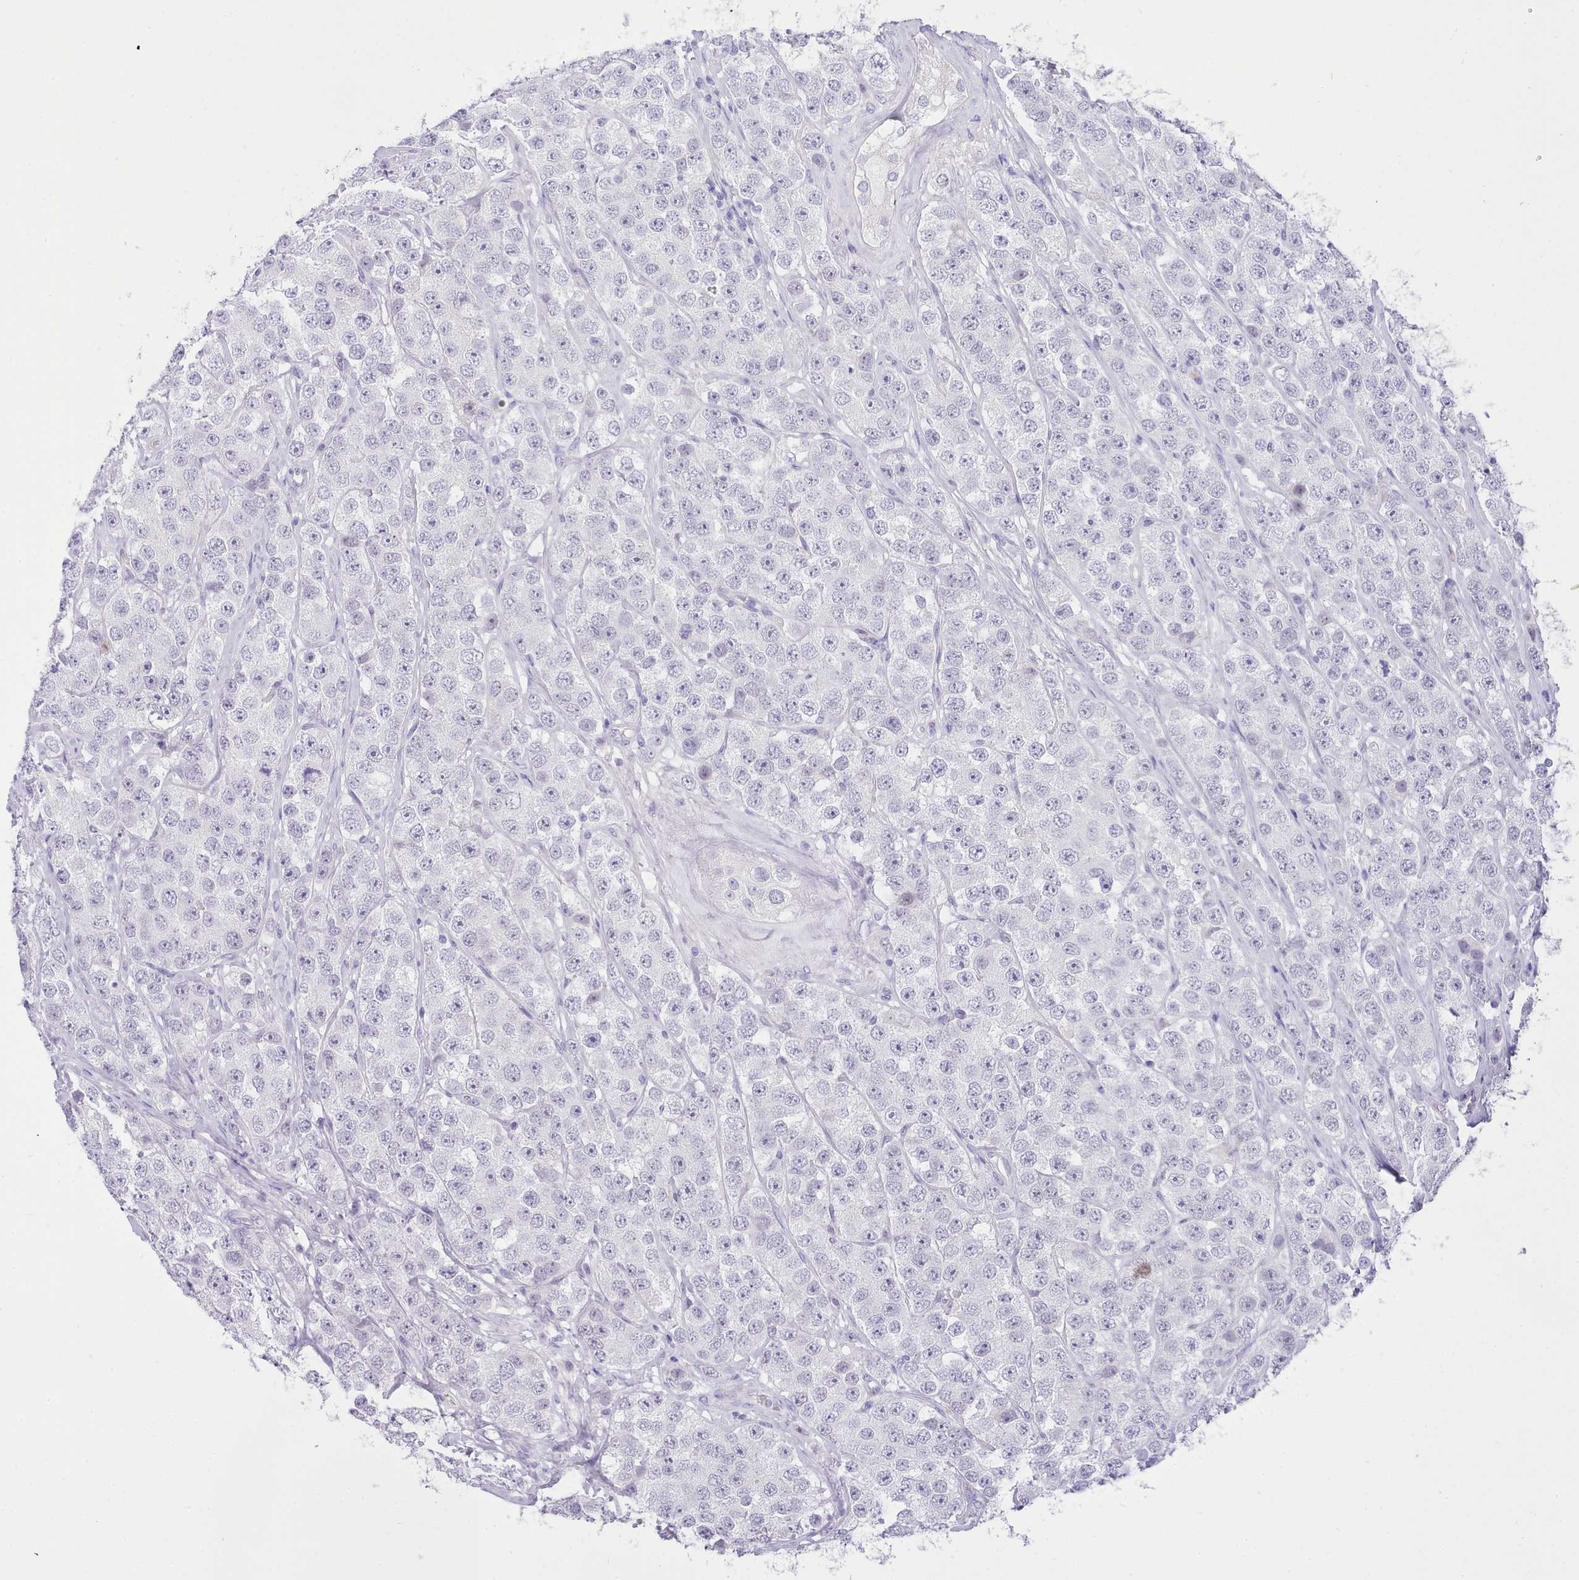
{"staining": {"intensity": "negative", "quantity": "none", "location": "none"}, "tissue": "testis cancer", "cell_type": "Tumor cells", "image_type": "cancer", "snomed": [{"axis": "morphology", "description": "Seminoma, NOS"}, {"axis": "topography", "description": "Testis"}], "caption": "Immunohistochemistry of human testis cancer shows no positivity in tumor cells.", "gene": "LRRC37A", "patient": {"sex": "male", "age": 28}}